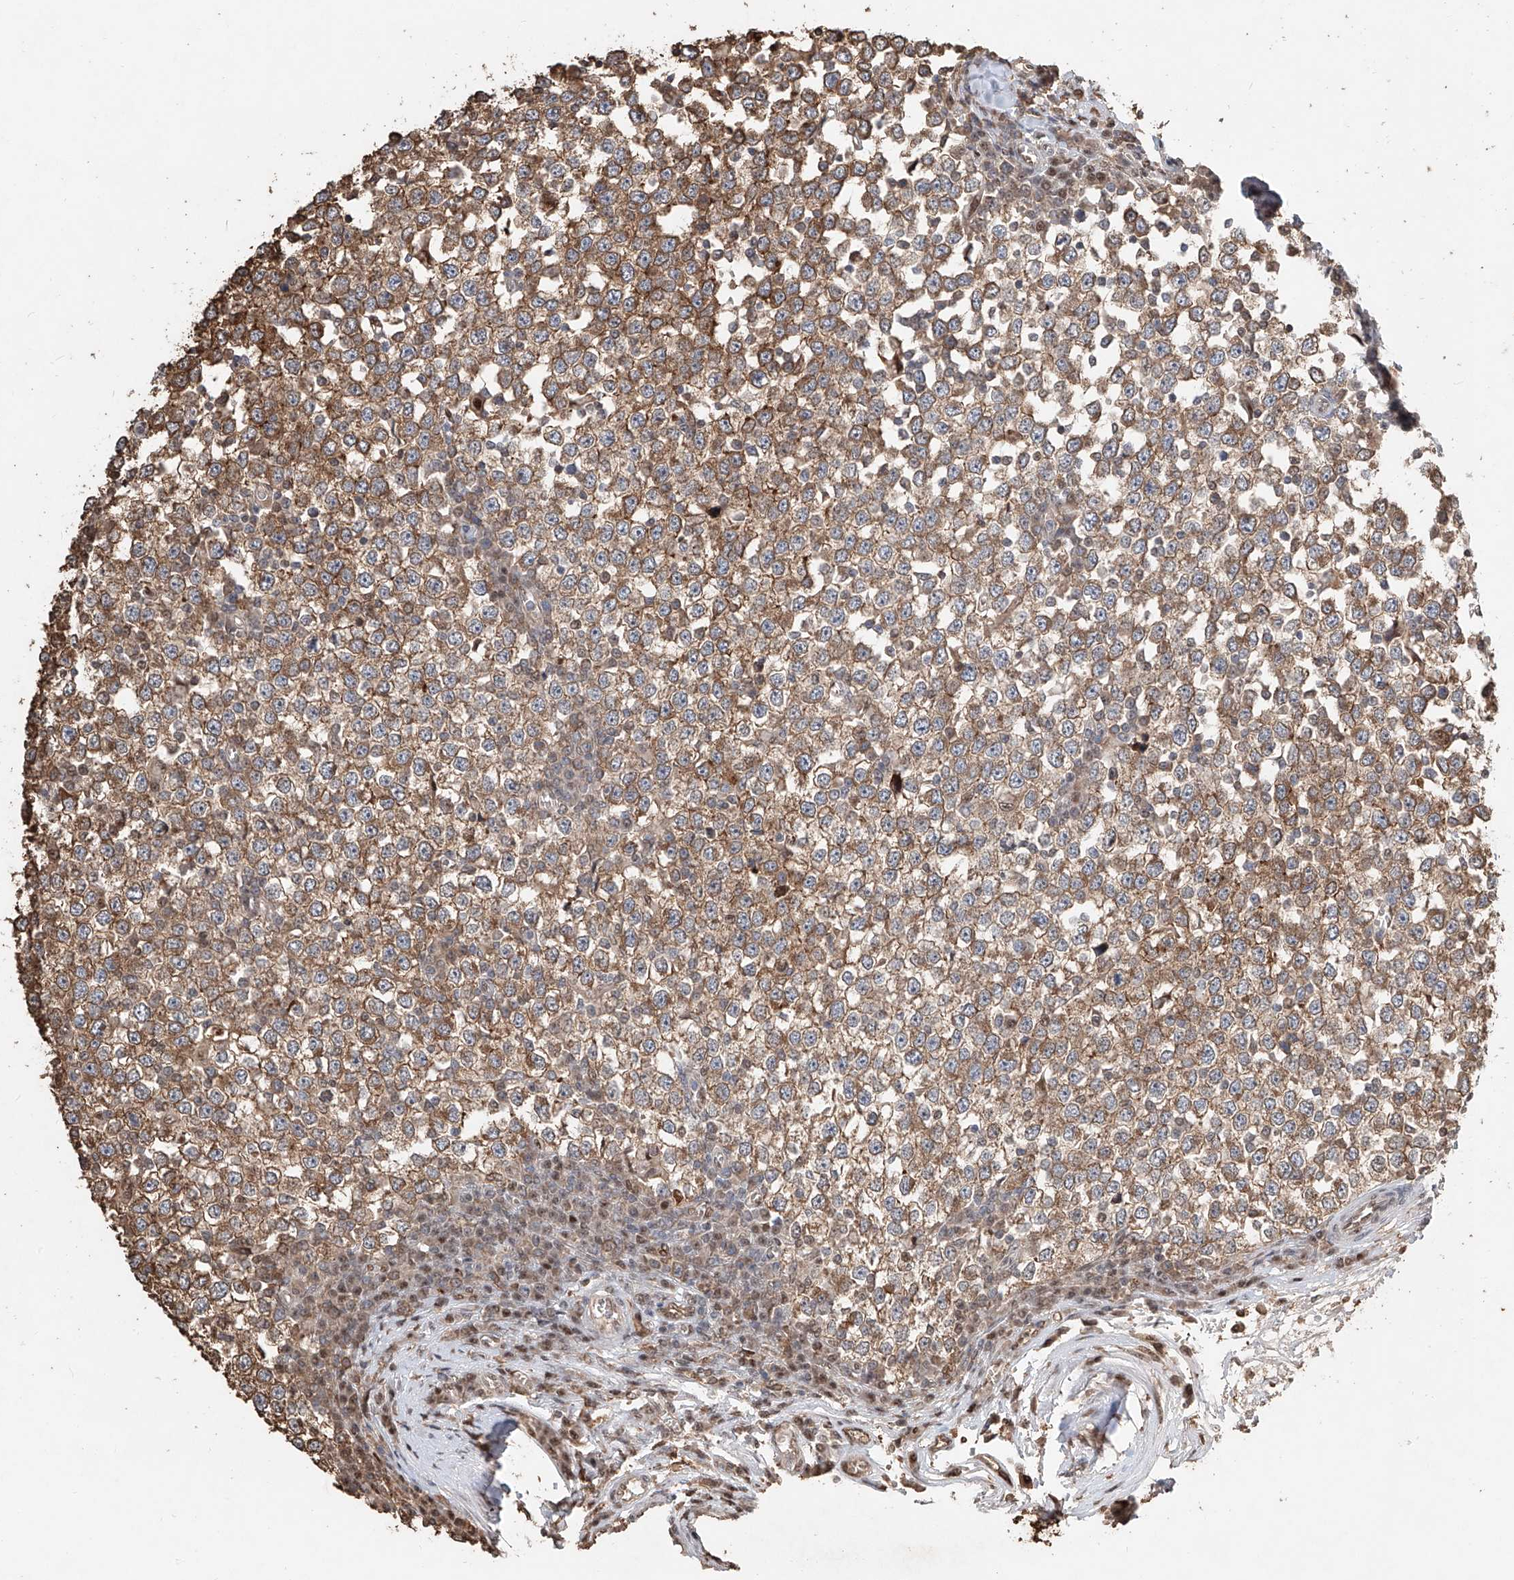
{"staining": {"intensity": "moderate", "quantity": ">75%", "location": "cytoplasmic/membranous"}, "tissue": "testis cancer", "cell_type": "Tumor cells", "image_type": "cancer", "snomed": [{"axis": "morphology", "description": "Seminoma, NOS"}, {"axis": "topography", "description": "Testis"}], "caption": "Immunohistochemistry staining of testis seminoma, which displays medium levels of moderate cytoplasmic/membranous expression in about >75% of tumor cells indicating moderate cytoplasmic/membranous protein staining. The staining was performed using DAB (3,3'-diaminobenzidine) (brown) for protein detection and nuclei were counterstained in hematoxylin (blue).", "gene": "RMND1", "patient": {"sex": "male", "age": 65}}